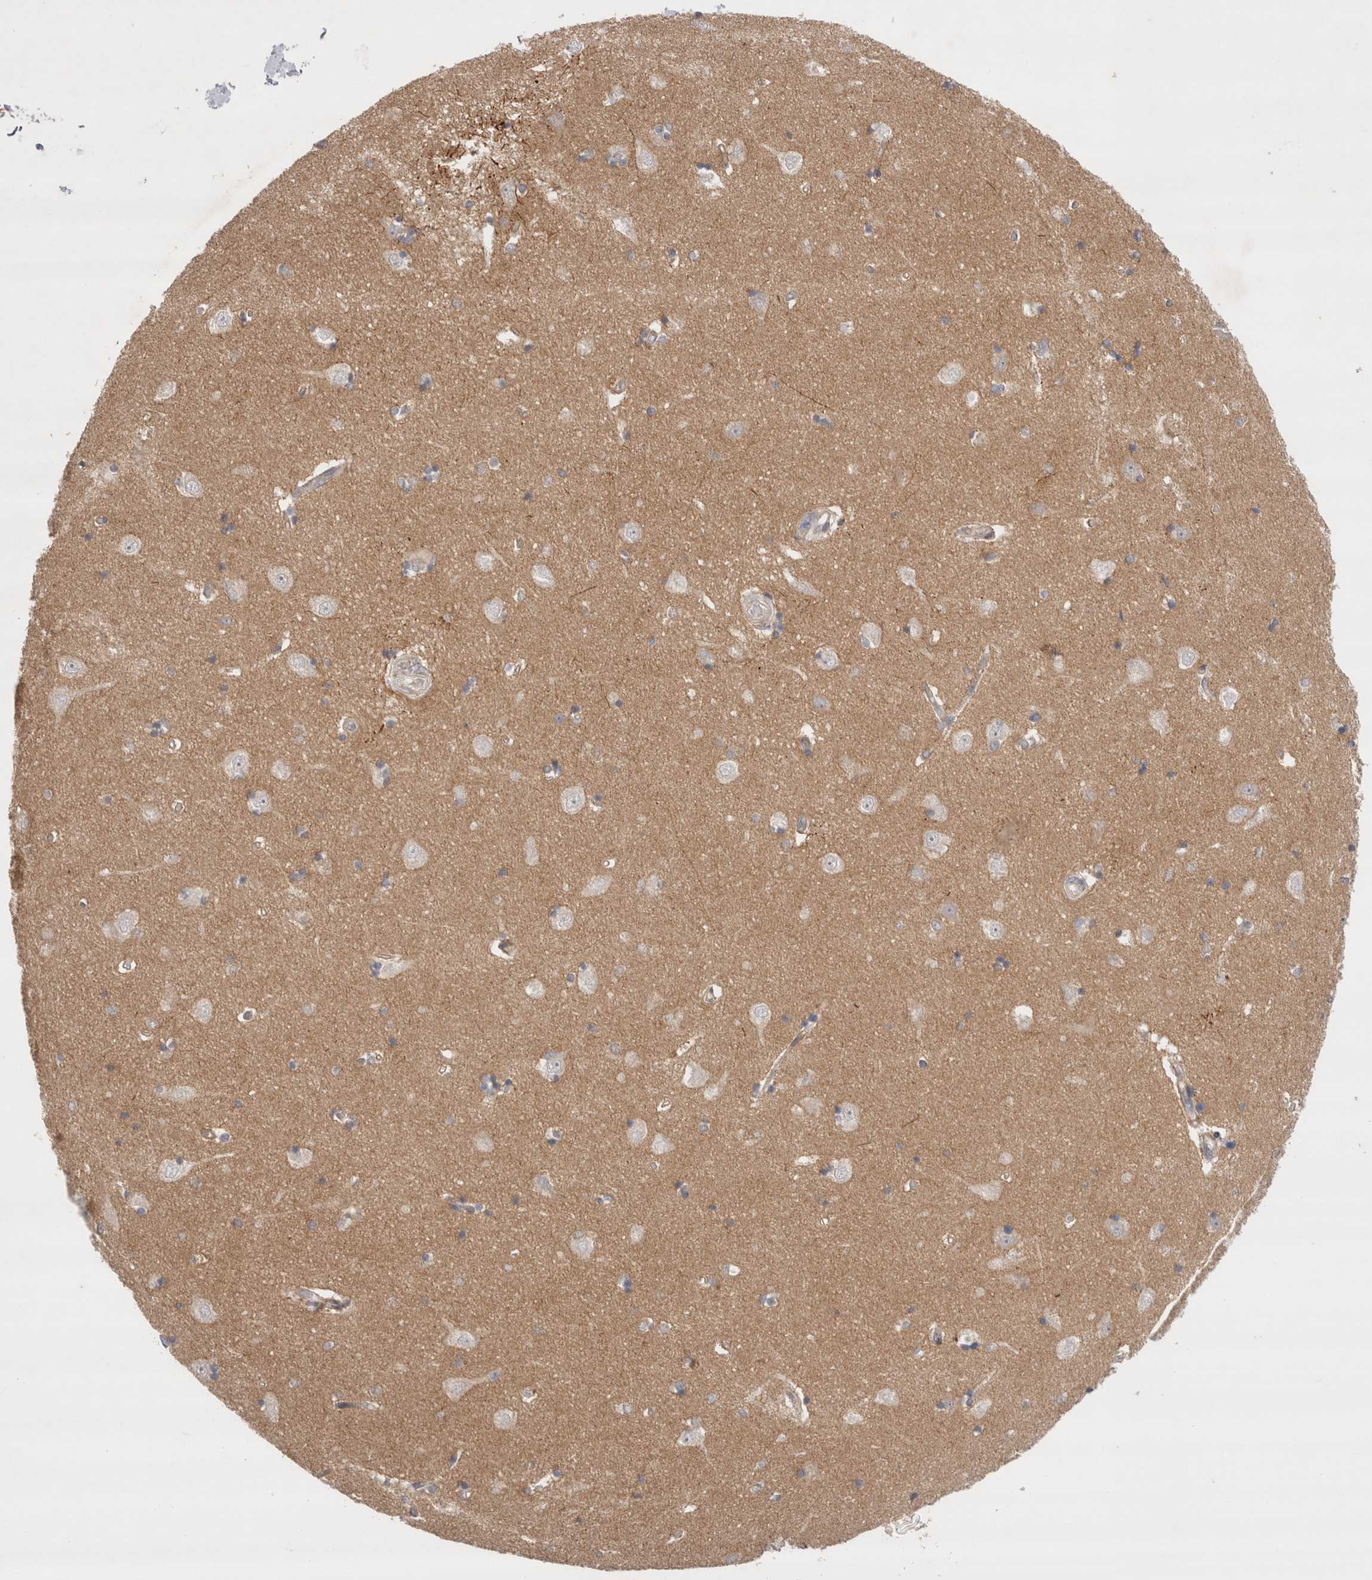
{"staining": {"intensity": "weak", "quantity": "<25%", "location": "cytoplasmic/membranous"}, "tissue": "hippocampus", "cell_type": "Glial cells", "image_type": "normal", "snomed": [{"axis": "morphology", "description": "Normal tissue, NOS"}, {"axis": "topography", "description": "Hippocampus"}], "caption": "IHC histopathology image of benign hippocampus: hippocampus stained with DAB (3,3'-diaminobenzidine) displays no significant protein staining in glial cells.", "gene": "SLC29A1", "patient": {"sex": "male", "age": 45}}